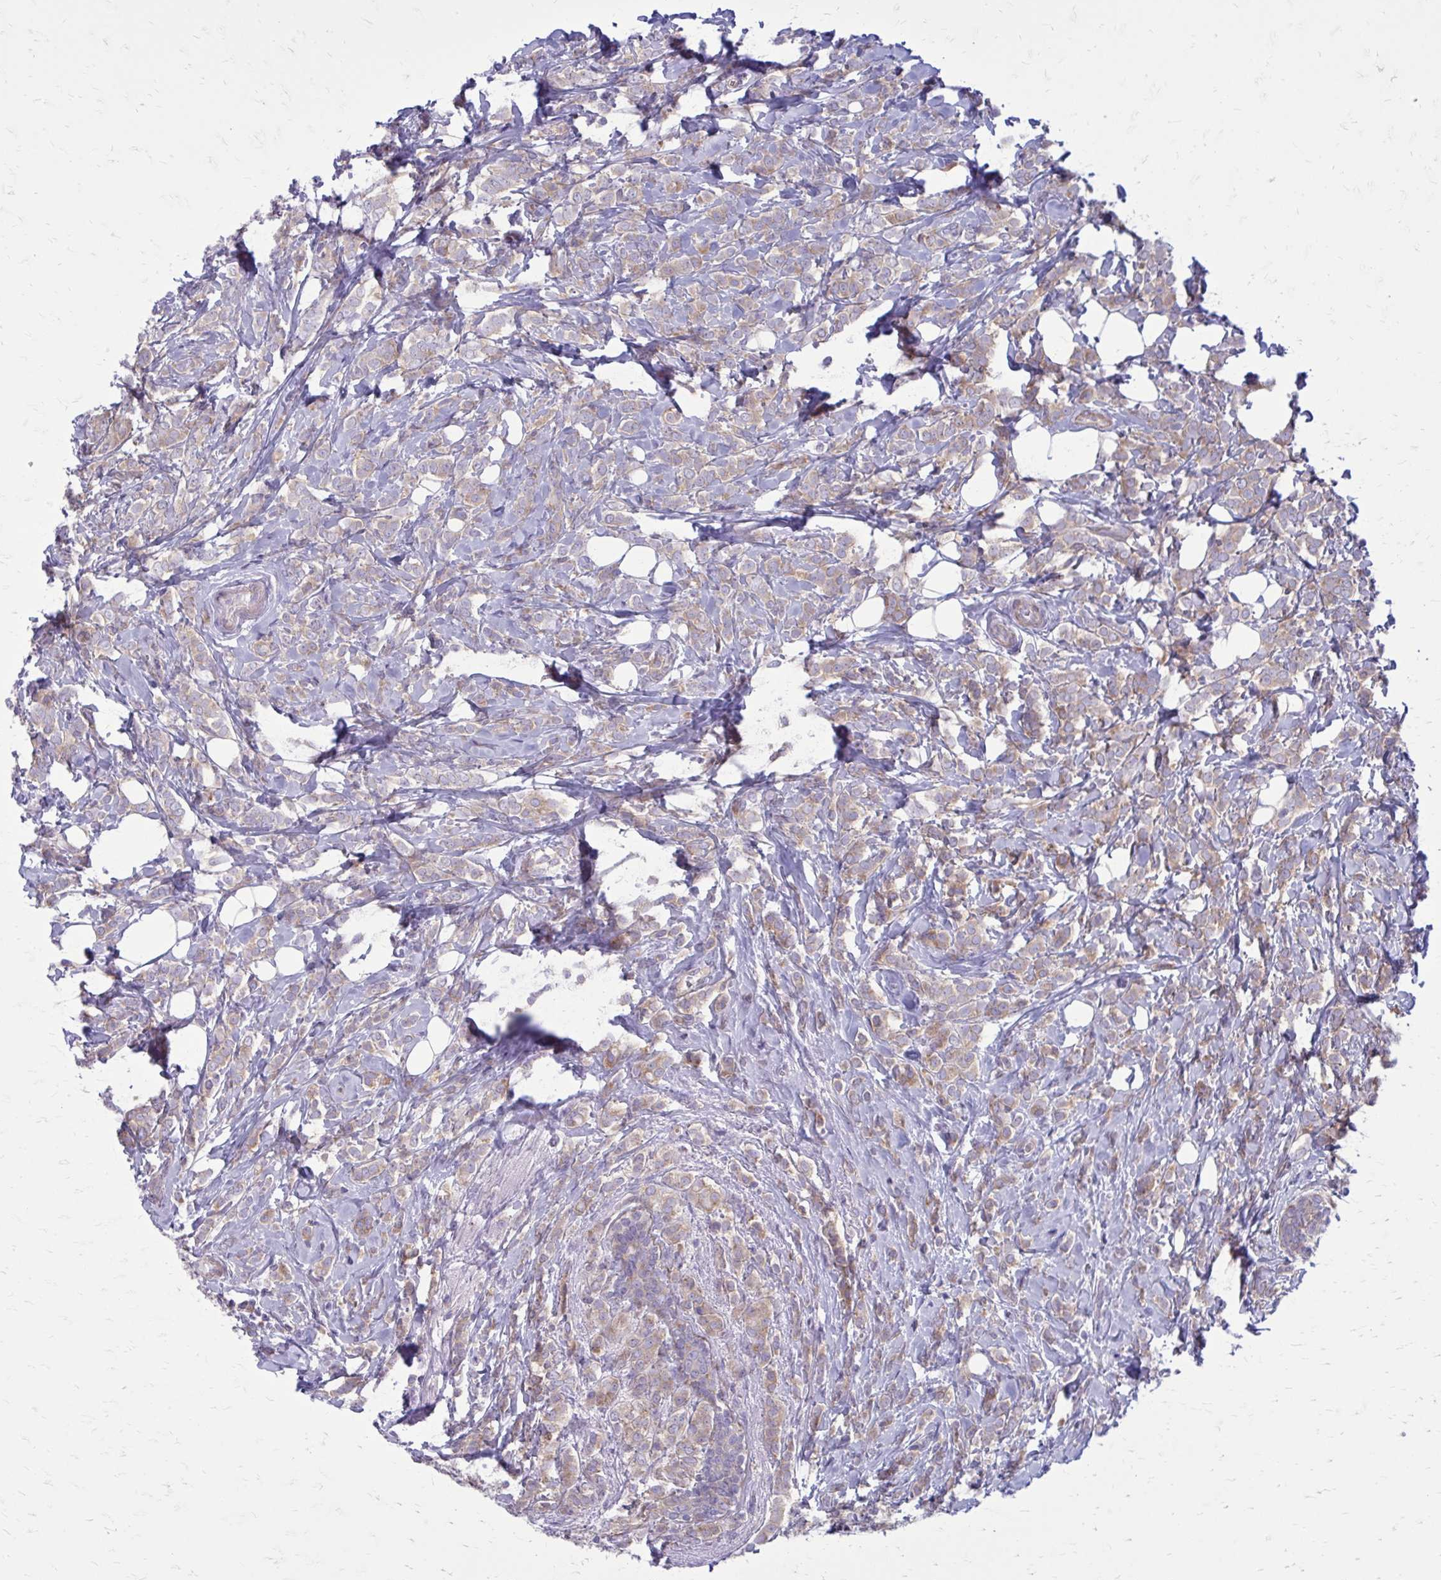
{"staining": {"intensity": "weak", "quantity": ">75%", "location": "cytoplasmic/membranous"}, "tissue": "breast cancer", "cell_type": "Tumor cells", "image_type": "cancer", "snomed": [{"axis": "morphology", "description": "Lobular carcinoma"}, {"axis": "topography", "description": "Breast"}], "caption": "Immunohistochemical staining of breast cancer (lobular carcinoma) exhibits low levels of weak cytoplasmic/membranous staining in approximately >75% of tumor cells.", "gene": "GIGYF2", "patient": {"sex": "female", "age": 49}}